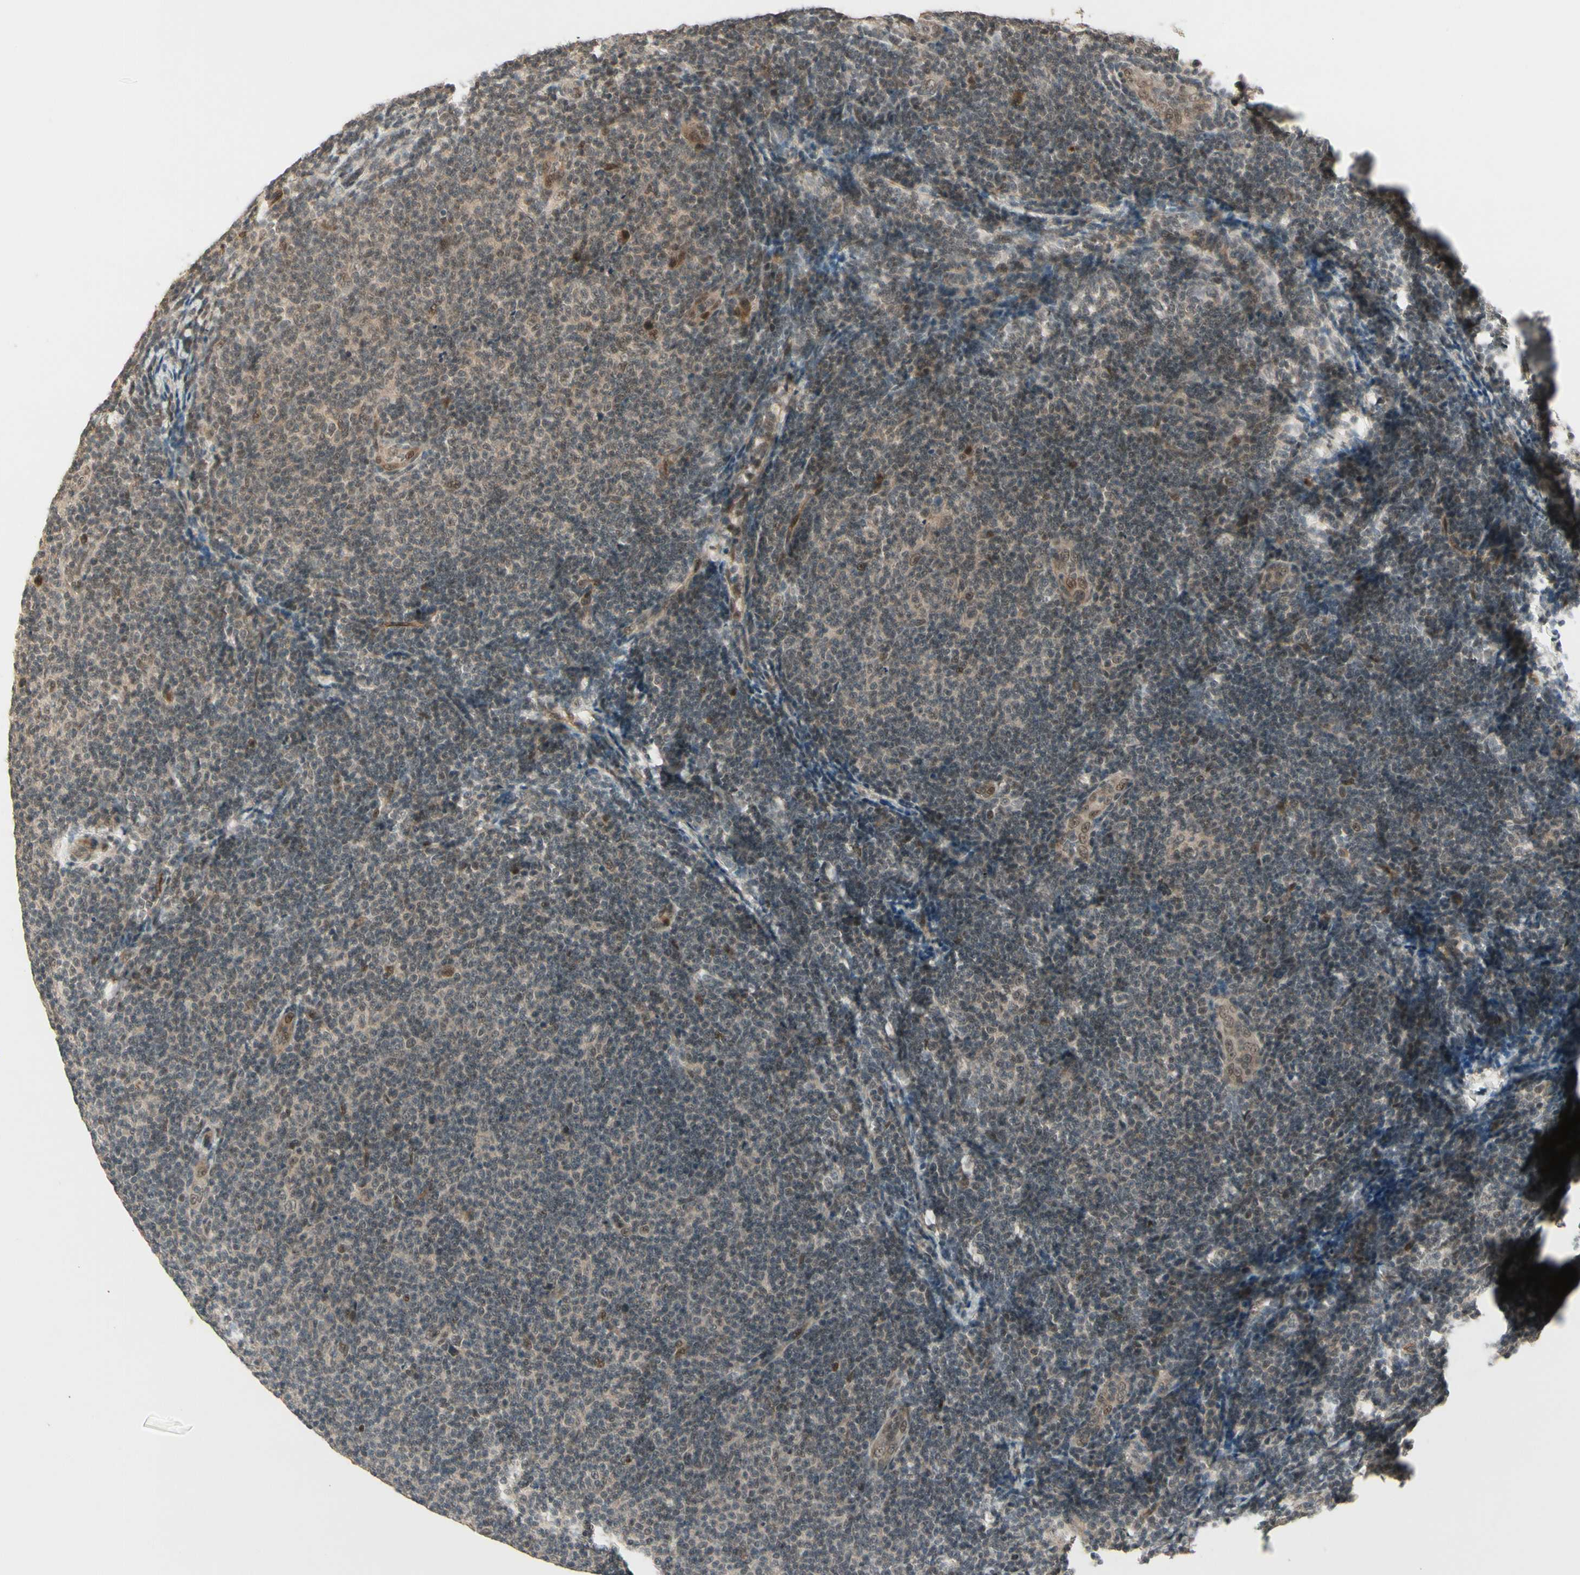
{"staining": {"intensity": "weak", "quantity": "<25%", "location": "nuclear"}, "tissue": "lymphoma", "cell_type": "Tumor cells", "image_type": "cancer", "snomed": [{"axis": "morphology", "description": "Malignant lymphoma, non-Hodgkin's type, Low grade"}, {"axis": "topography", "description": "Lymph node"}], "caption": "This is an IHC histopathology image of low-grade malignant lymphoma, non-Hodgkin's type. There is no staining in tumor cells.", "gene": "CDK11A", "patient": {"sex": "male", "age": 83}}